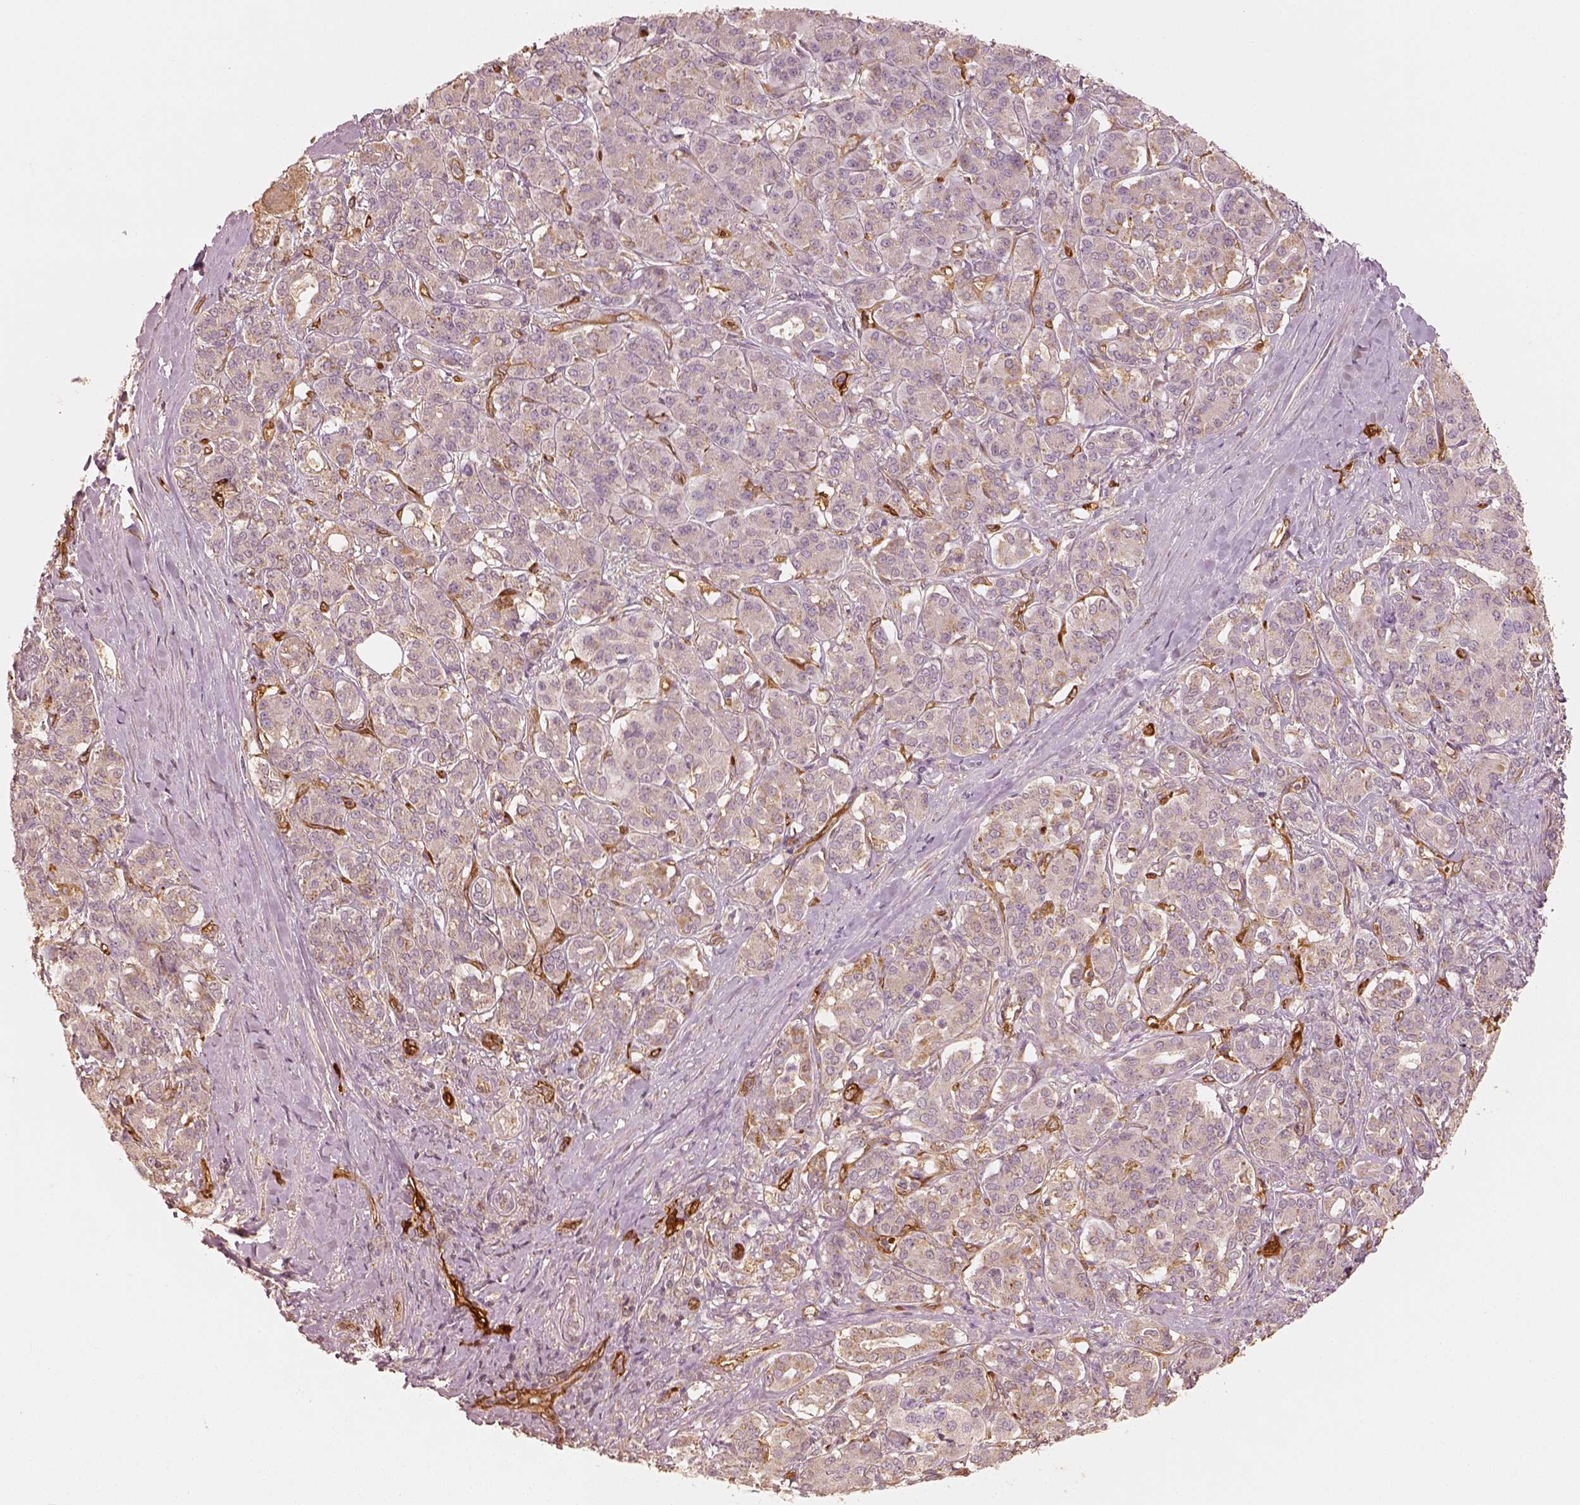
{"staining": {"intensity": "moderate", "quantity": "<25%", "location": "cytoplasmic/membranous"}, "tissue": "pancreatic cancer", "cell_type": "Tumor cells", "image_type": "cancer", "snomed": [{"axis": "morphology", "description": "Normal tissue, NOS"}, {"axis": "morphology", "description": "Inflammation, NOS"}, {"axis": "morphology", "description": "Adenocarcinoma, NOS"}, {"axis": "topography", "description": "Pancreas"}], "caption": "Adenocarcinoma (pancreatic) stained for a protein (brown) exhibits moderate cytoplasmic/membranous positive positivity in approximately <25% of tumor cells.", "gene": "FSCN1", "patient": {"sex": "male", "age": 57}}